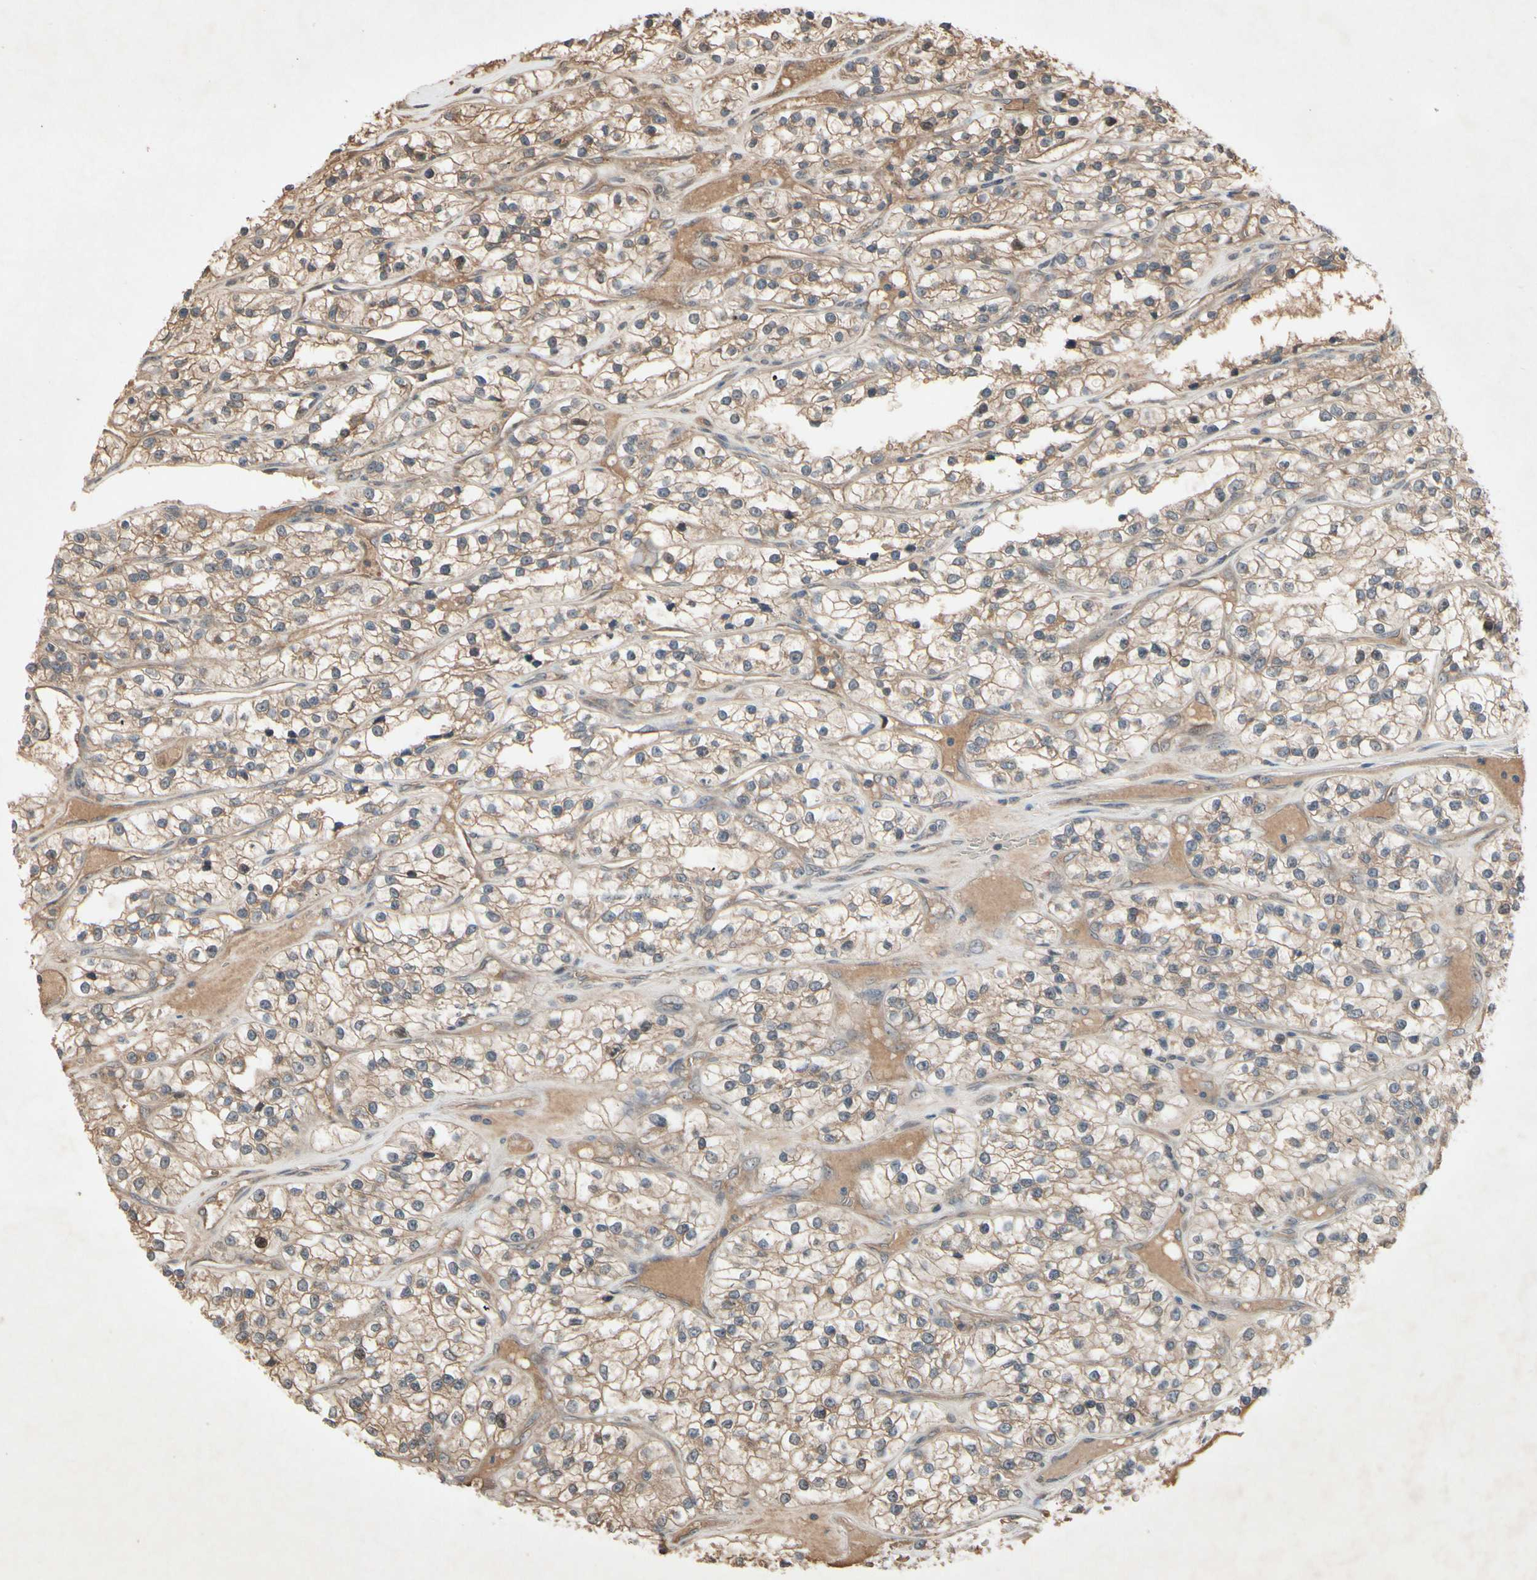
{"staining": {"intensity": "moderate", "quantity": ">75%", "location": "cytoplasmic/membranous"}, "tissue": "renal cancer", "cell_type": "Tumor cells", "image_type": "cancer", "snomed": [{"axis": "morphology", "description": "Adenocarcinoma, NOS"}, {"axis": "topography", "description": "Kidney"}], "caption": "The histopathology image reveals a brown stain indicating the presence of a protein in the cytoplasmic/membranous of tumor cells in renal cancer.", "gene": "NSF", "patient": {"sex": "female", "age": 57}}